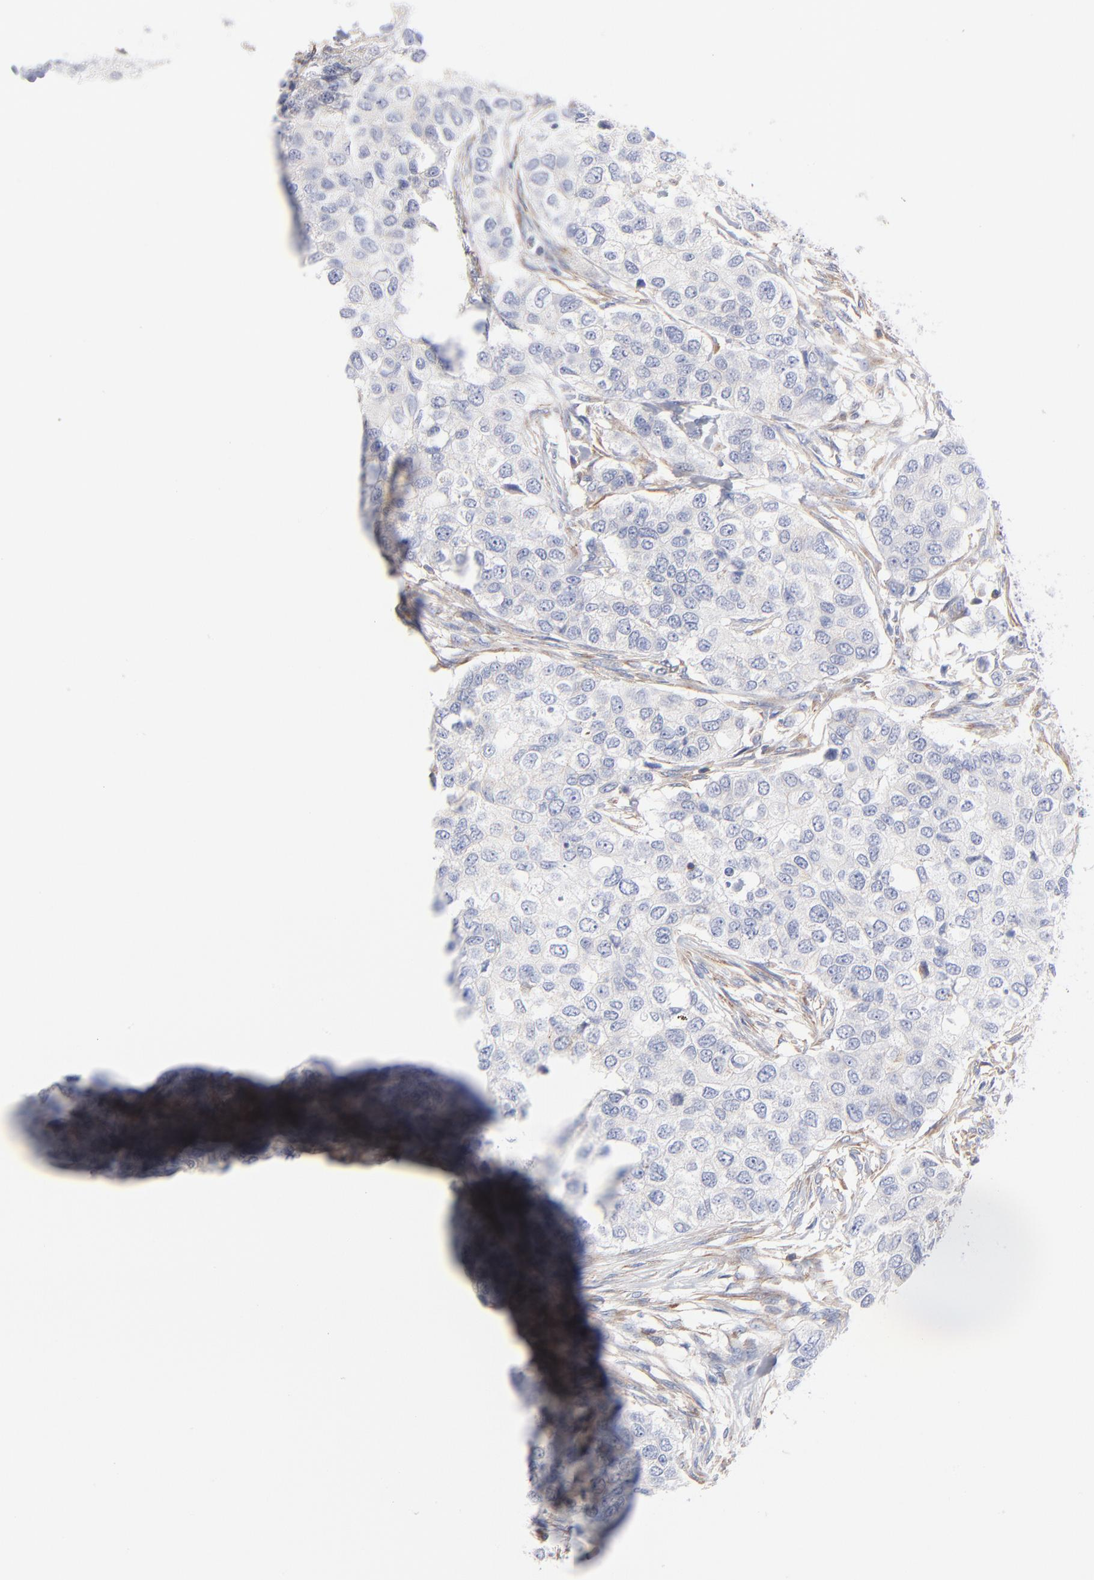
{"staining": {"intensity": "negative", "quantity": "none", "location": "none"}, "tissue": "breast cancer", "cell_type": "Tumor cells", "image_type": "cancer", "snomed": [{"axis": "morphology", "description": "Normal tissue, NOS"}, {"axis": "morphology", "description": "Duct carcinoma"}, {"axis": "topography", "description": "Breast"}], "caption": "Tumor cells show no significant protein staining in breast invasive ductal carcinoma. (DAB (3,3'-diaminobenzidine) immunohistochemistry (IHC), high magnification).", "gene": "SEPTIN6", "patient": {"sex": "female", "age": 49}}